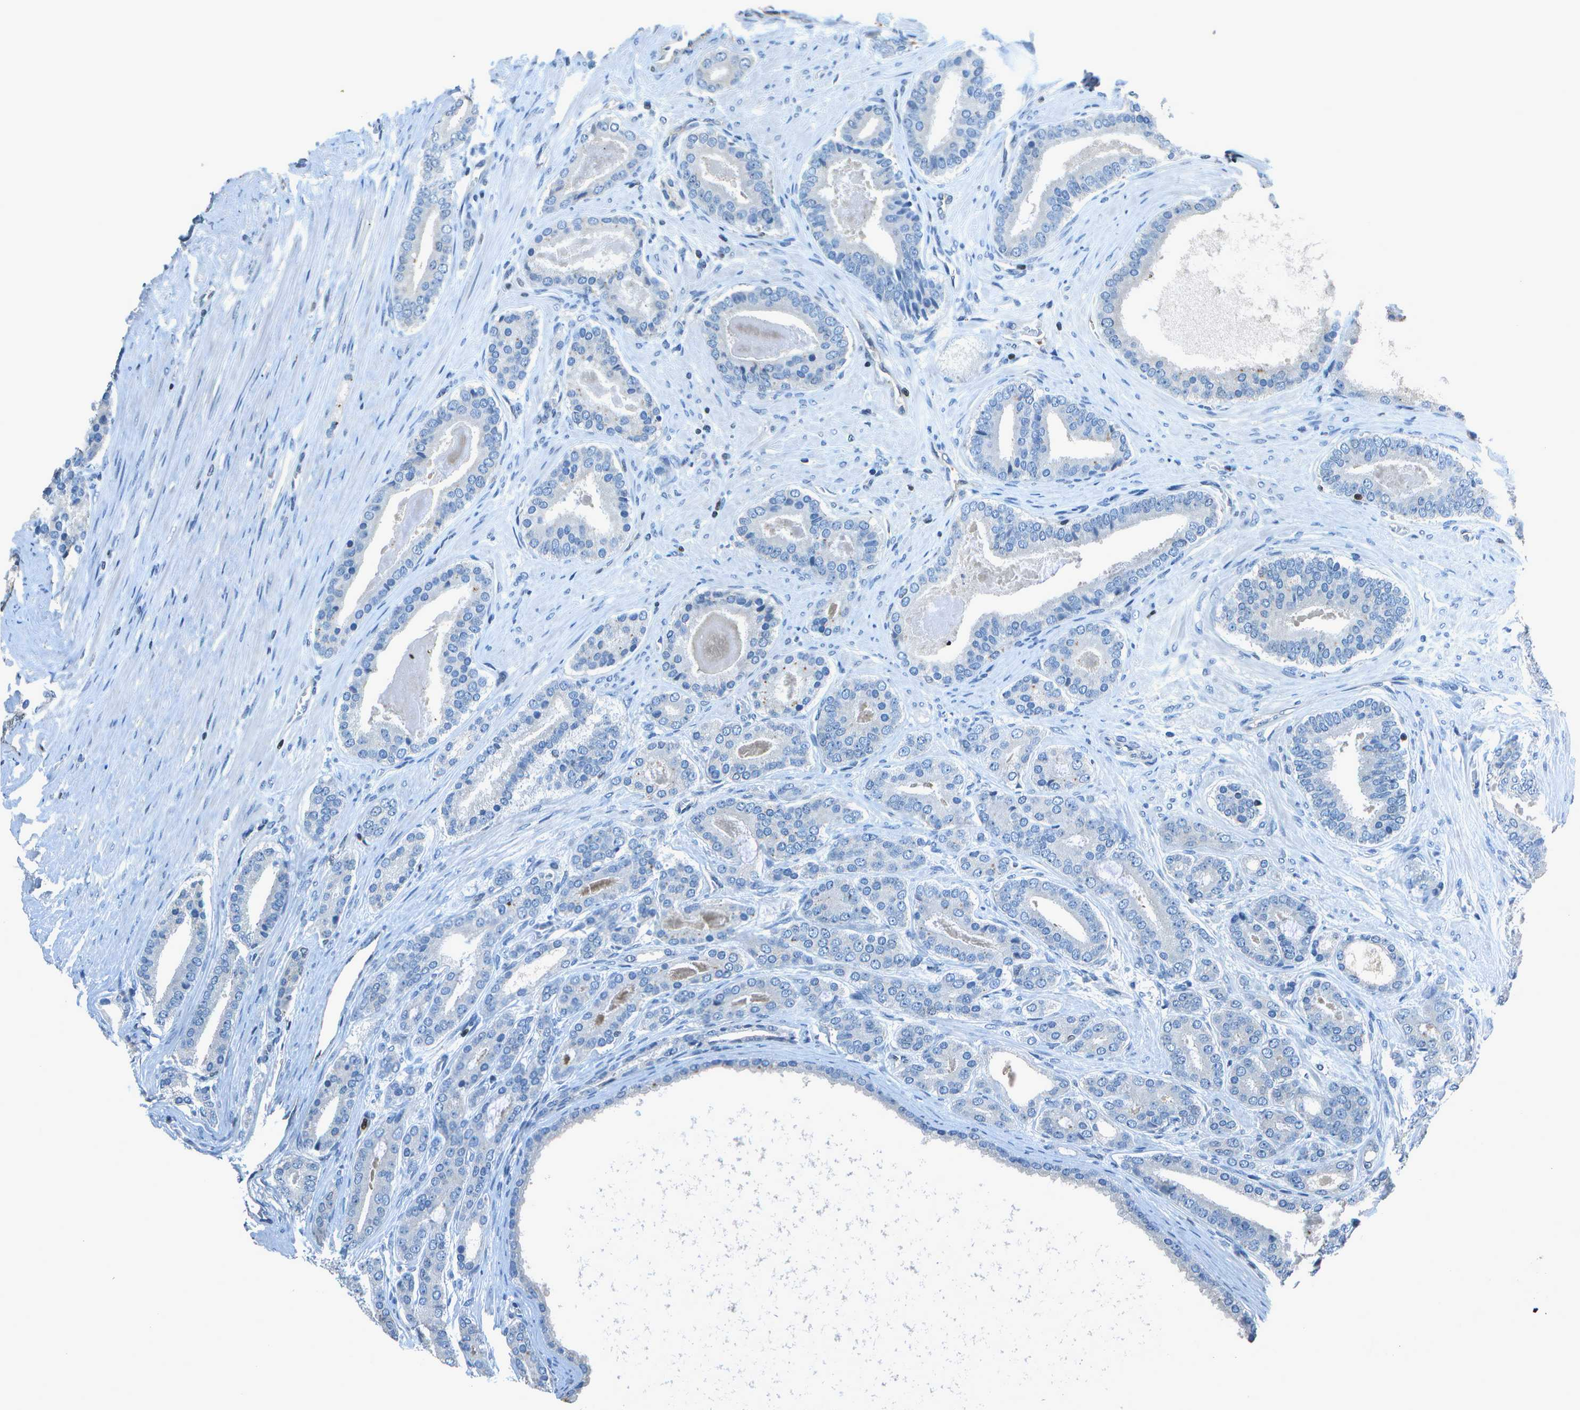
{"staining": {"intensity": "negative", "quantity": "none", "location": "none"}, "tissue": "prostate cancer", "cell_type": "Tumor cells", "image_type": "cancer", "snomed": [{"axis": "morphology", "description": "Adenocarcinoma, High grade"}, {"axis": "topography", "description": "Prostate"}], "caption": "The immunohistochemistry photomicrograph has no significant positivity in tumor cells of prostate cancer tissue.", "gene": "PDLIM1", "patient": {"sex": "male", "age": 60}}